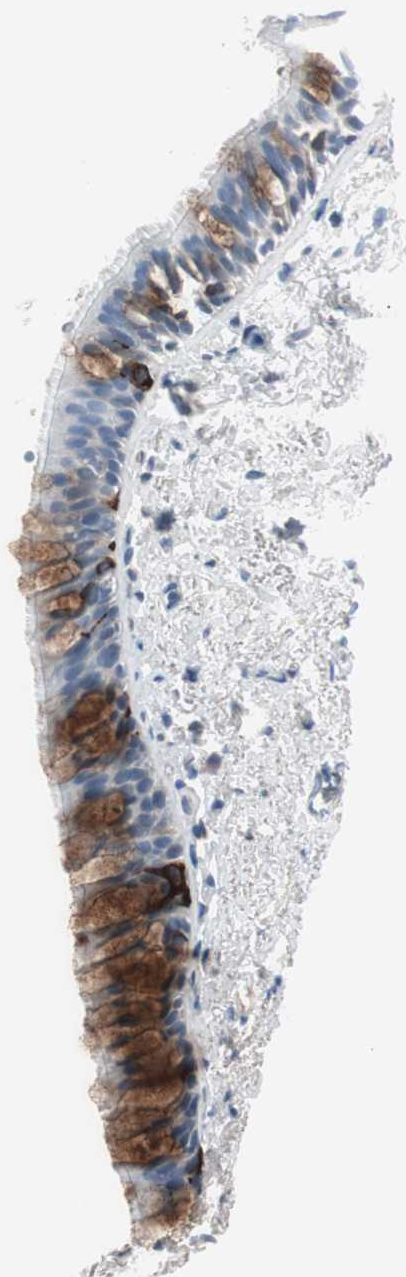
{"staining": {"intensity": "weak", "quantity": "25%-75%", "location": "cytoplasmic/membranous"}, "tissue": "bronchus", "cell_type": "Respiratory epithelial cells", "image_type": "normal", "snomed": [{"axis": "morphology", "description": "Normal tissue, NOS"}, {"axis": "topography", "description": "Bronchus"}], "caption": "Normal bronchus shows weak cytoplasmic/membranous expression in approximately 25%-75% of respiratory epithelial cells, visualized by immunohistochemistry. (DAB (3,3'-diaminobenzidine) = brown stain, brightfield microscopy at high magnification).", "gene": "SERPINF1", "patient": {"sex": "female", "age": 73}}